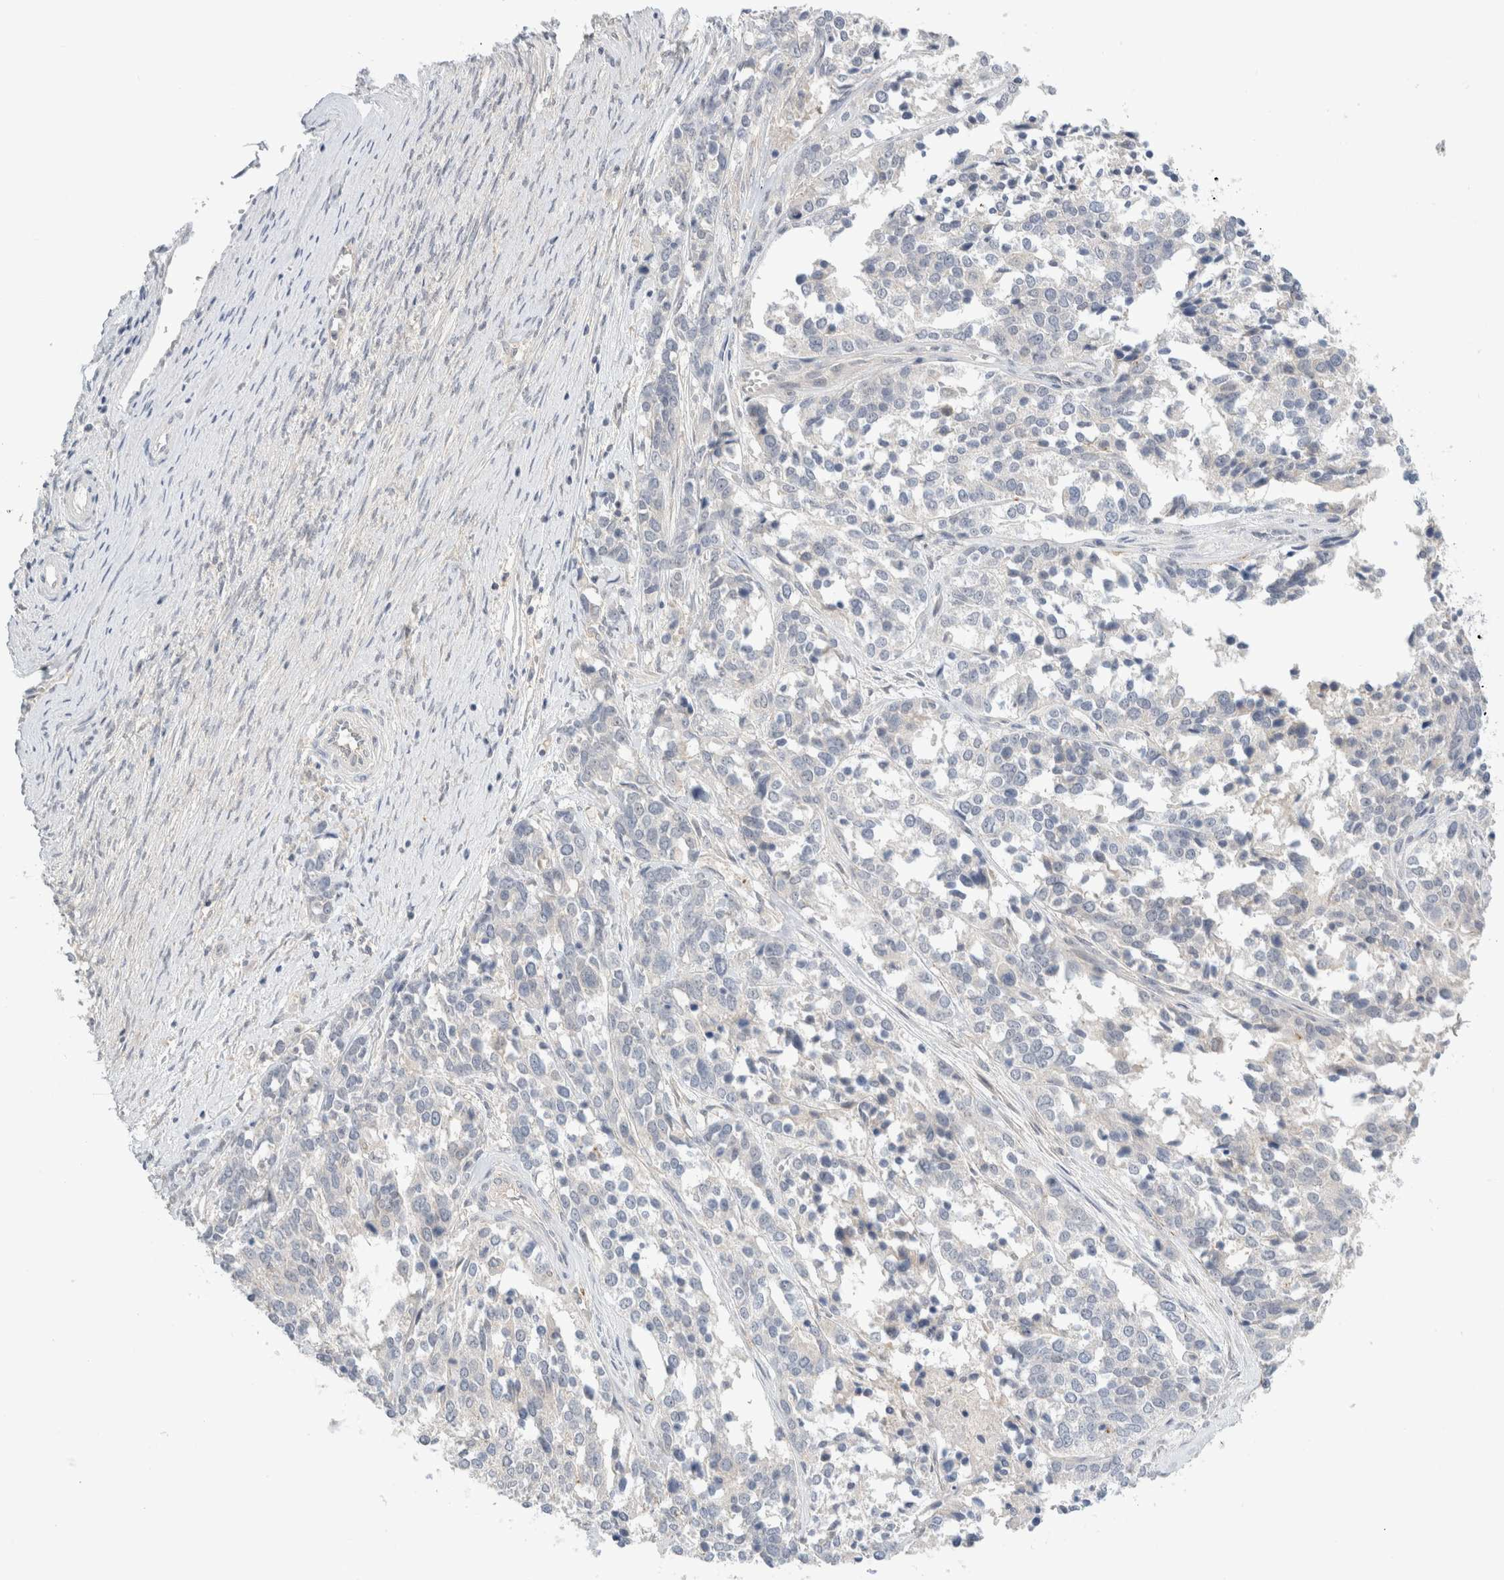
{"staining": {"intensity": "negative", "quantity": "none", "location": "none"}, "tissue": "ovarian cancer", "cell_type": "Tumor cells", "image_type": "cancer", "snomed": [{"axis": "morphology", "description": "Cystadenocarcinoma, serous, NOS"}, {"axis": "topography", "description": "Ovary"}], "caption": "High magnification brightfield microscopy of ovarian cancer stained with DAB (3,3'-diaminobenzidine) (brown) and counterstained with hematoxylin (blue): tumor cells show no significant expression.", "gene": "SDR16C5", "patient": {"sex": "female", "age": 44}}